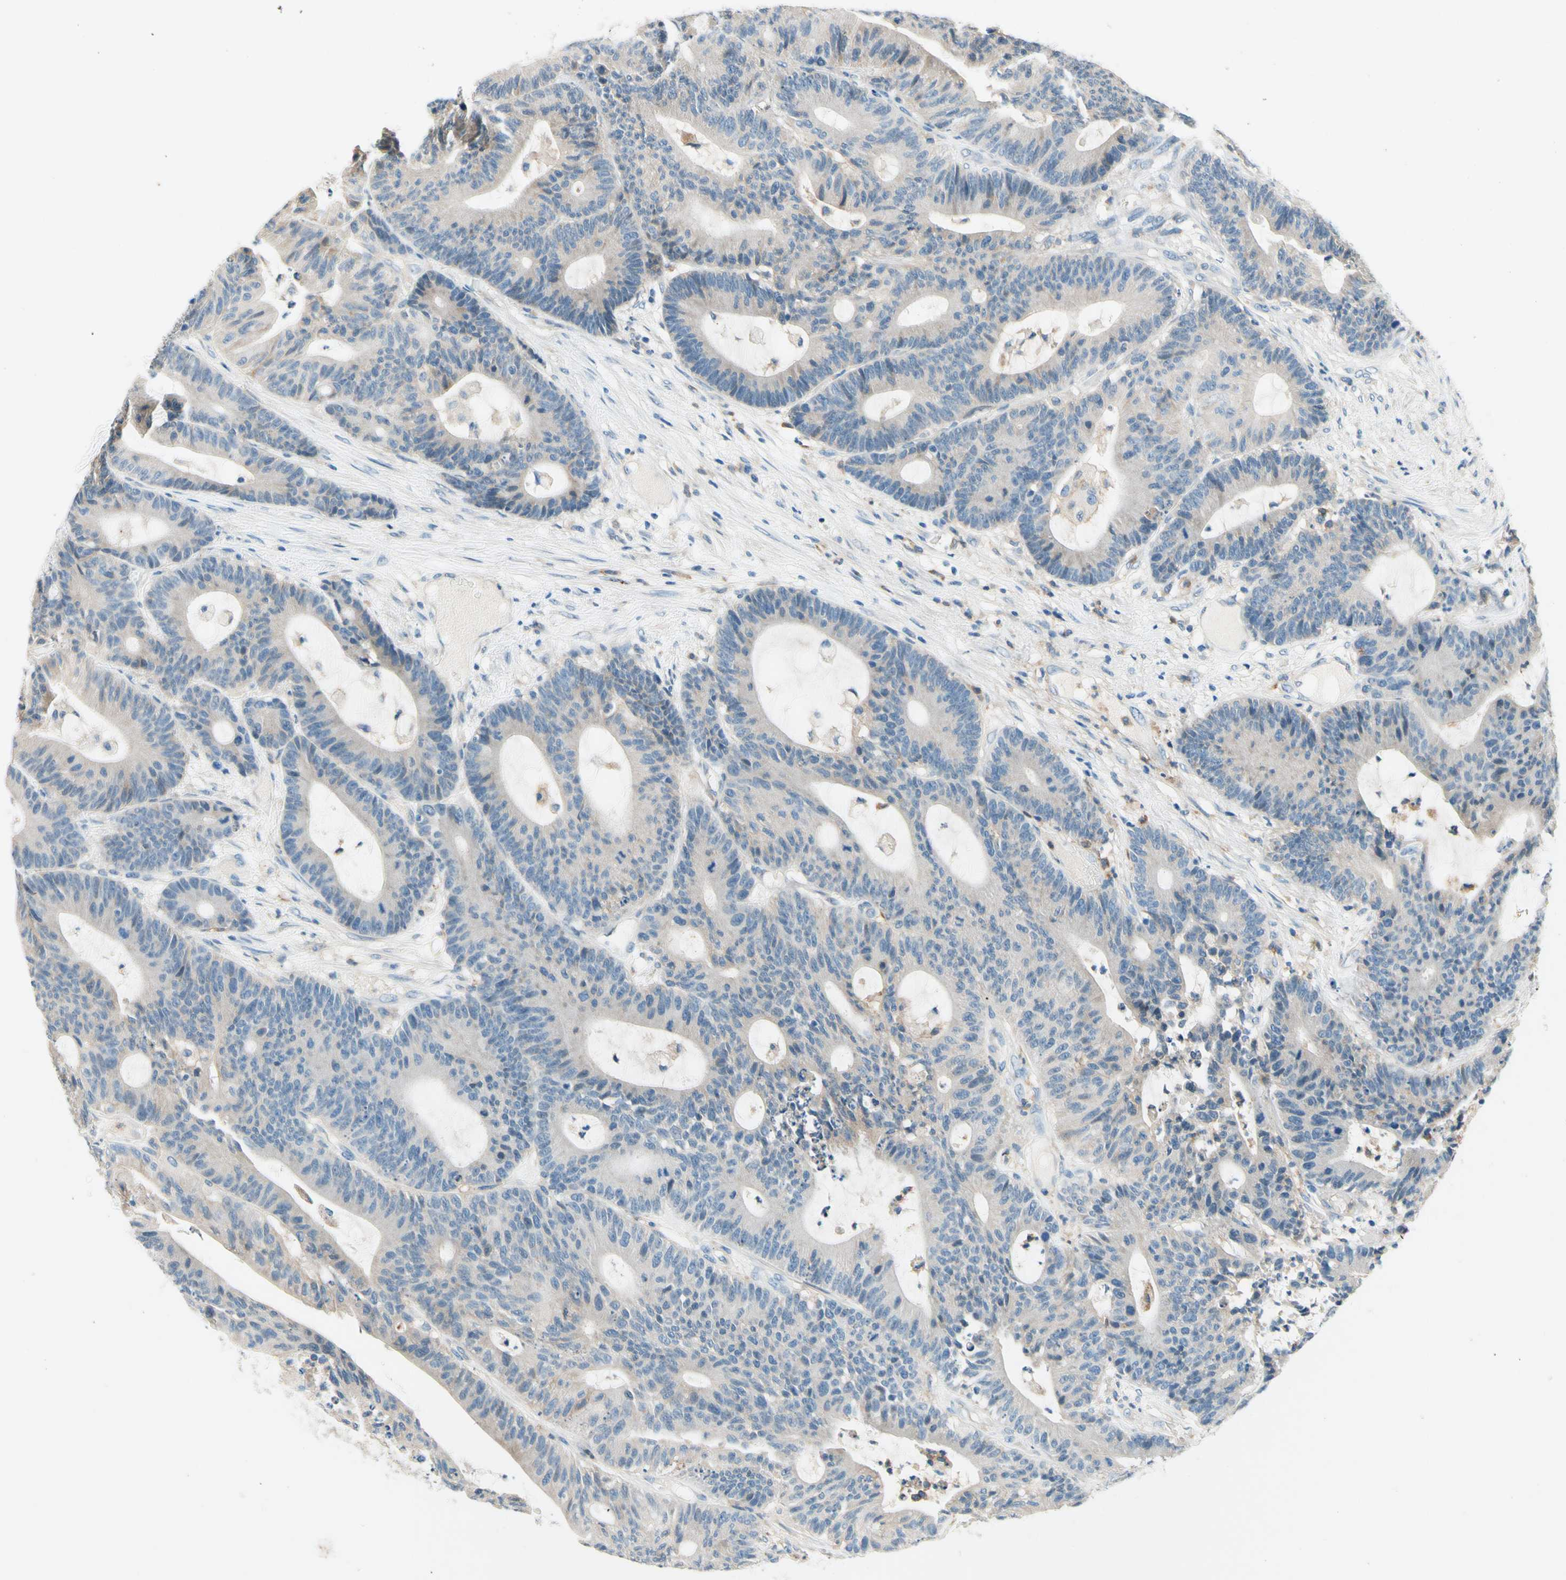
{"staining": {"intensity": "weak", "quantity": "<25%", "location": "cytoplasmic/membranous"}, "tissue": "colorectal cancer", "cell_type": "Tumor cells", "image_type": "cancer", "snomed": [{"axis": "morphology", "description": "Adenocarcinoma, NOS"}, {"axis": "topography", "description": "Colon"}], "caption": "Adenocarcinoma (colorectal) stained for a protein using immunohistochemistry (IHC) displays no positivity tumor cells.", "gene": "SIGLEC9", "patient": {"sex": "female", "age": 84}}